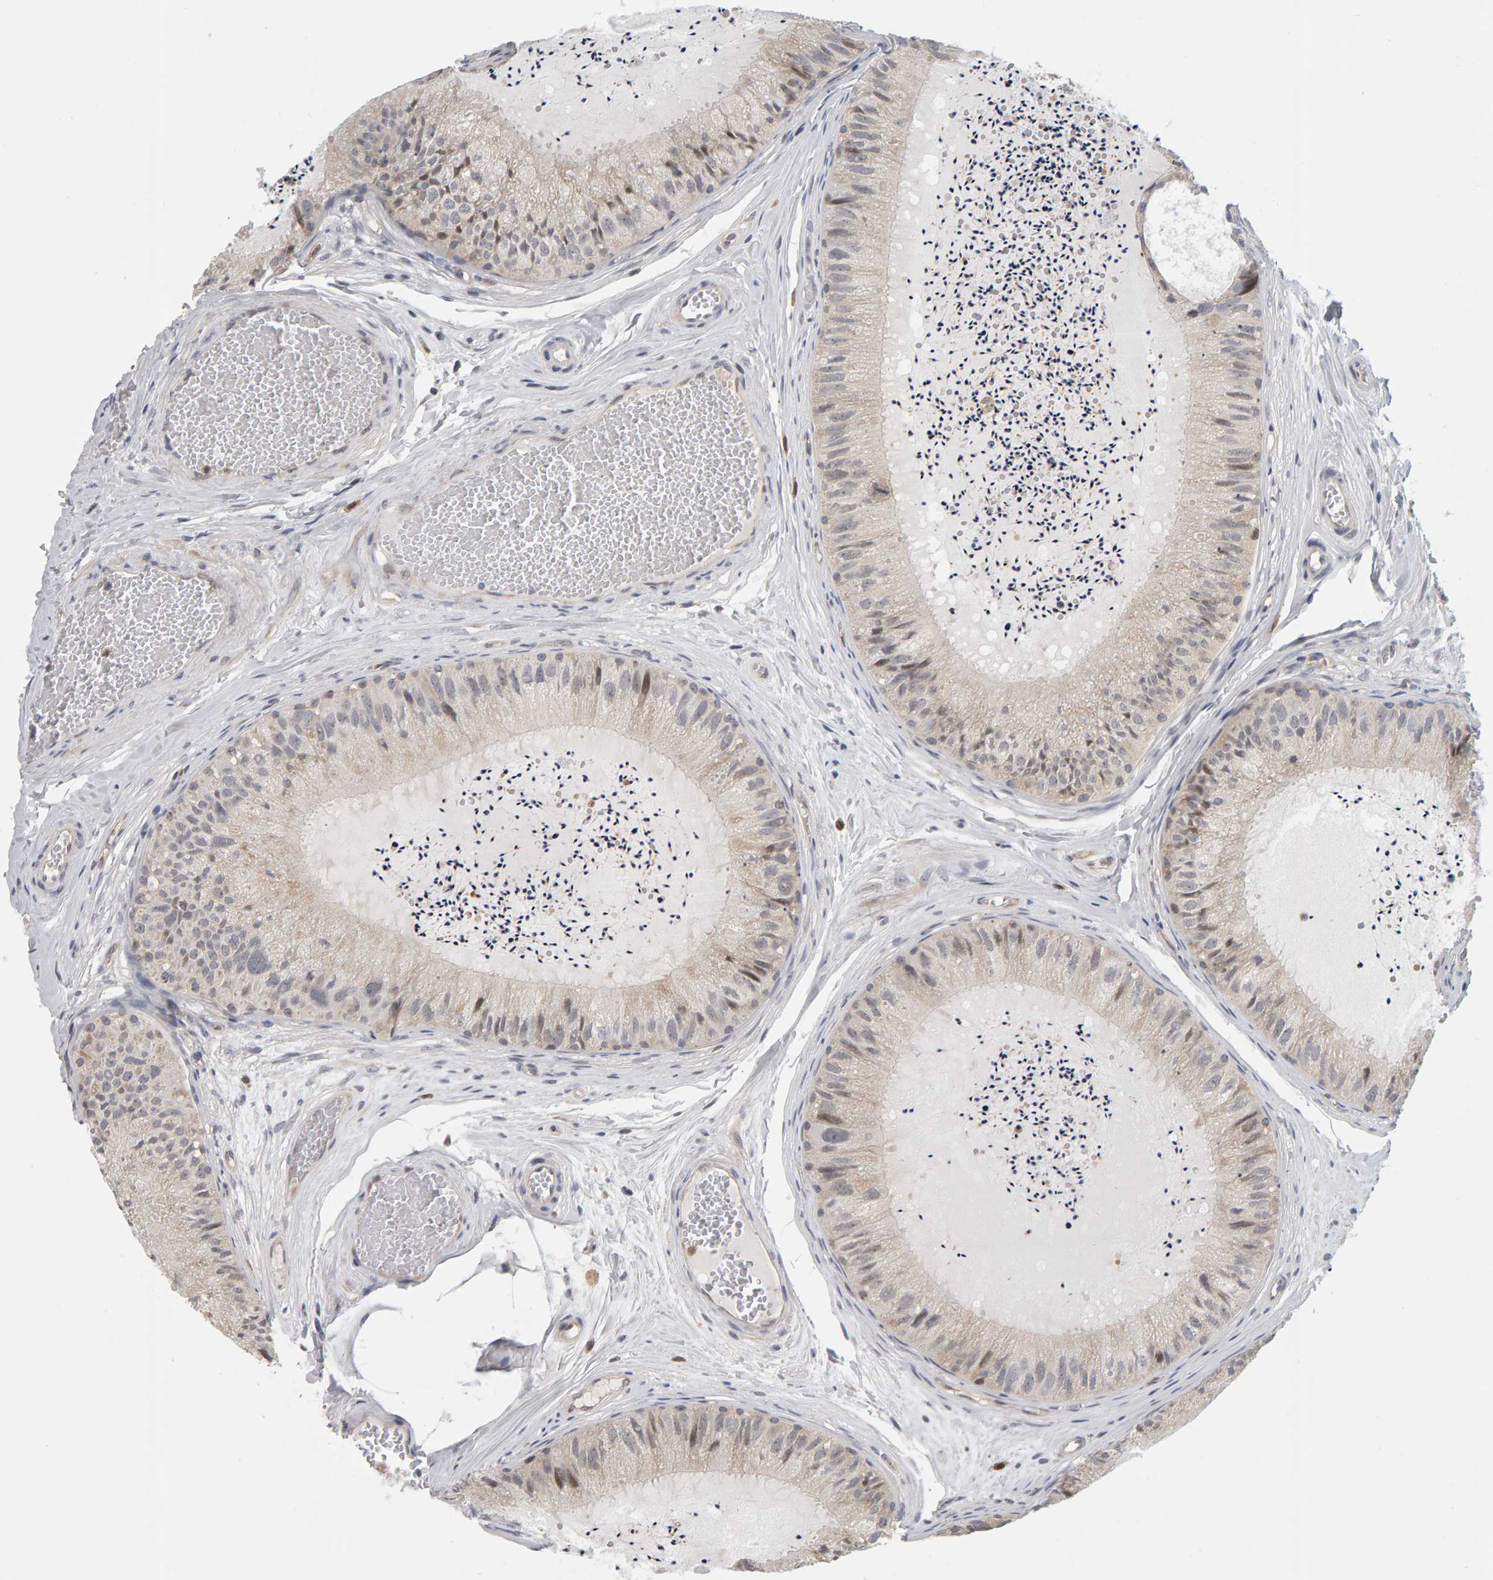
{"staining": {"intensity": "moderate", "quantity": "<25%", "location": "cytoplasmic/membranous"}, "tissue": "epididymis", "cell_type": "Glandular cells", "image_type": "normal", "snomed": [{"axis": "morphology", "description": "Normal tissue, NOS"}, {"axis": "topography", "description": "Epididymis"}], "caption": "Moderate cytoplasmic/membranous positivity for a protein is identified in about <25% of glandular cells of unremarkable epididymis using IHC.", "gene": "MSRA", "patient": {"sex": "male", "age": 31}}